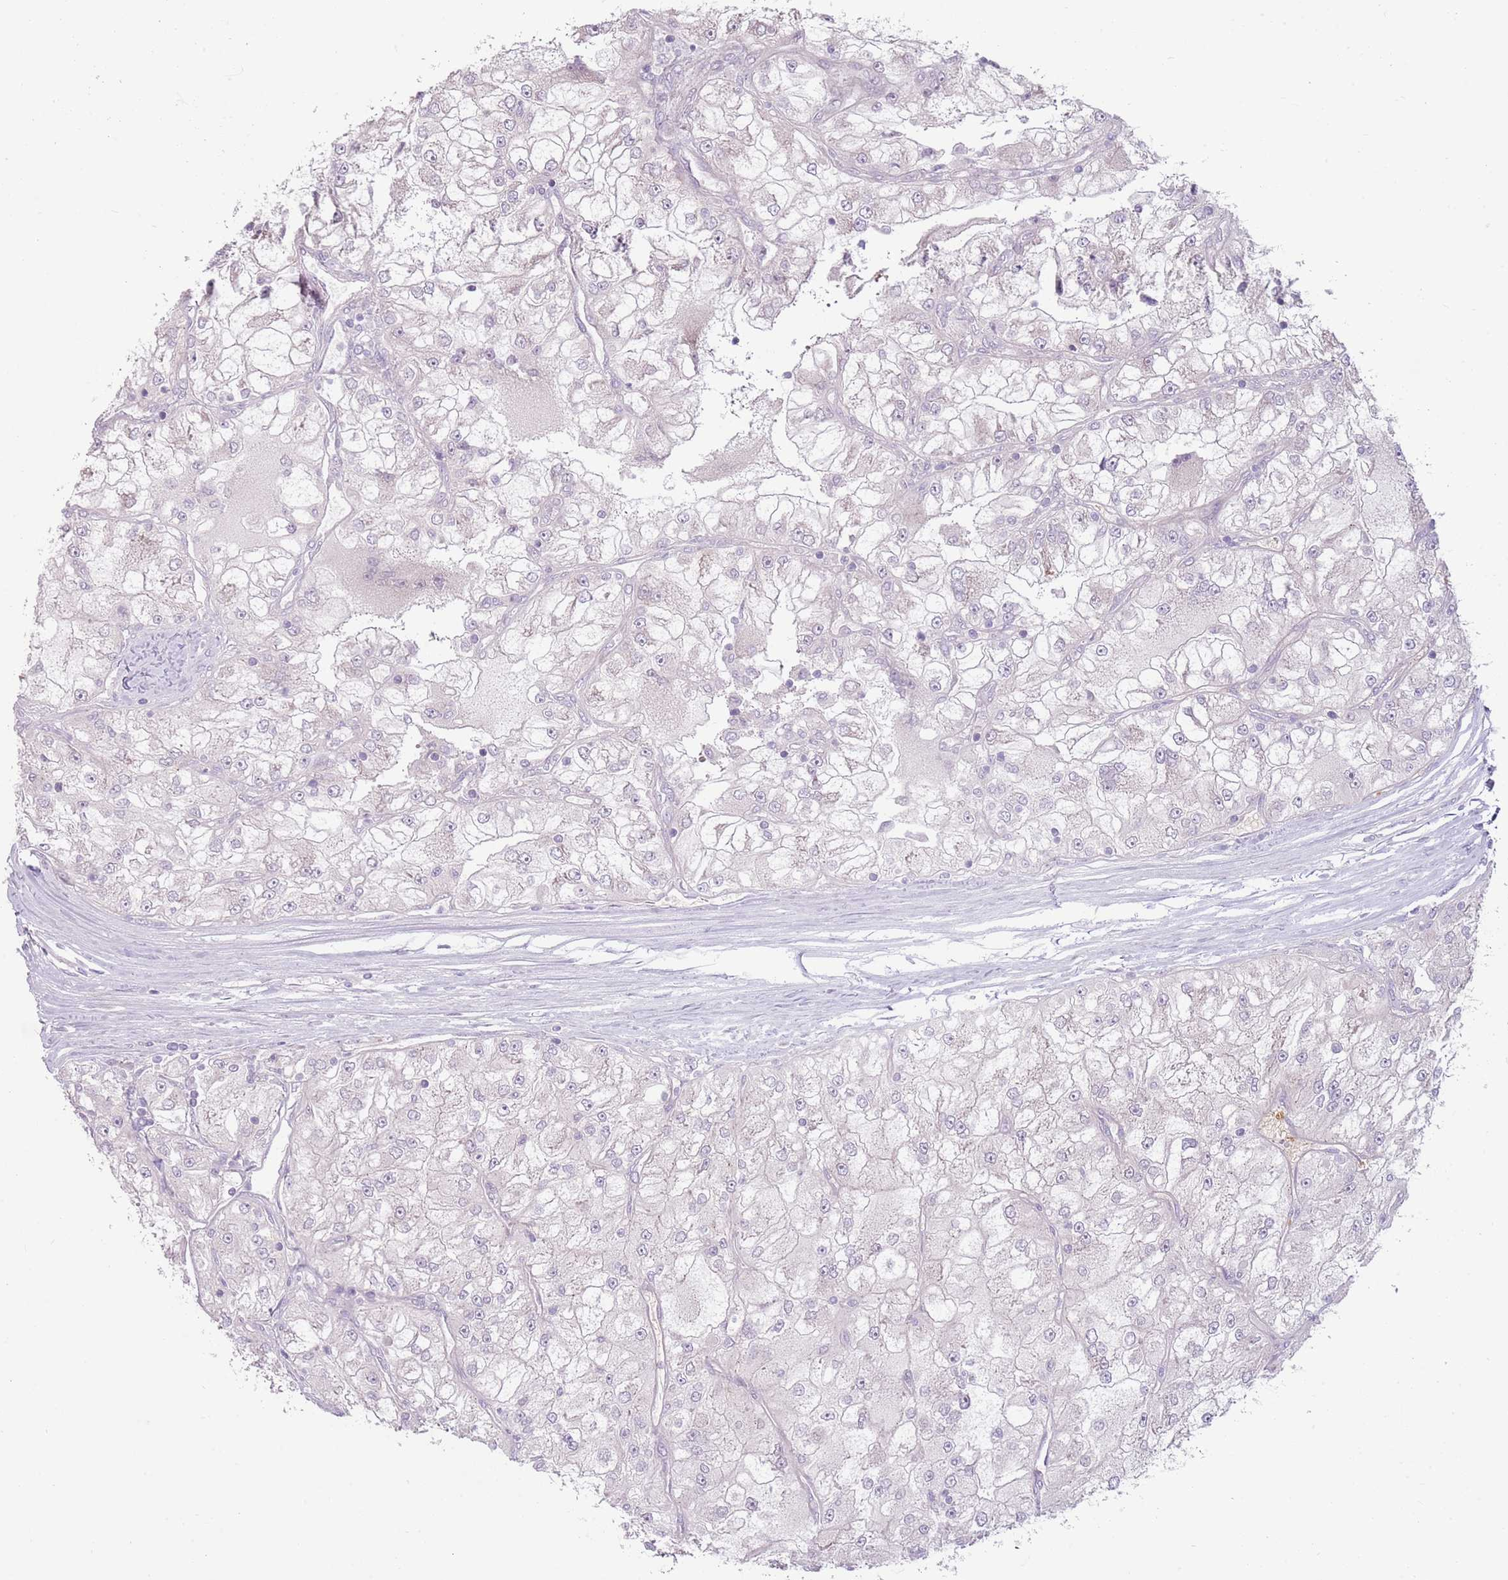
{"staining": {"intensity": "negative", "quantity": "none", "location": "none"}, "tissue": "renal cancer", "cell_type": "Tumor cells", "image_type": "cancer", "snomed": [{"axis": "morphology", "description": "Adenocarcinoma, NOS"}, {"axis": "topography", "description": "Kidney"}], "caption": "This is a micrograph of immunohistochemistry (IHC) staining of renal cancer (adenocarcinoma), which shows no positivity in tumor cells.", "gene": "HSPA14", "patient": {"sex": "female", "age": 72}}